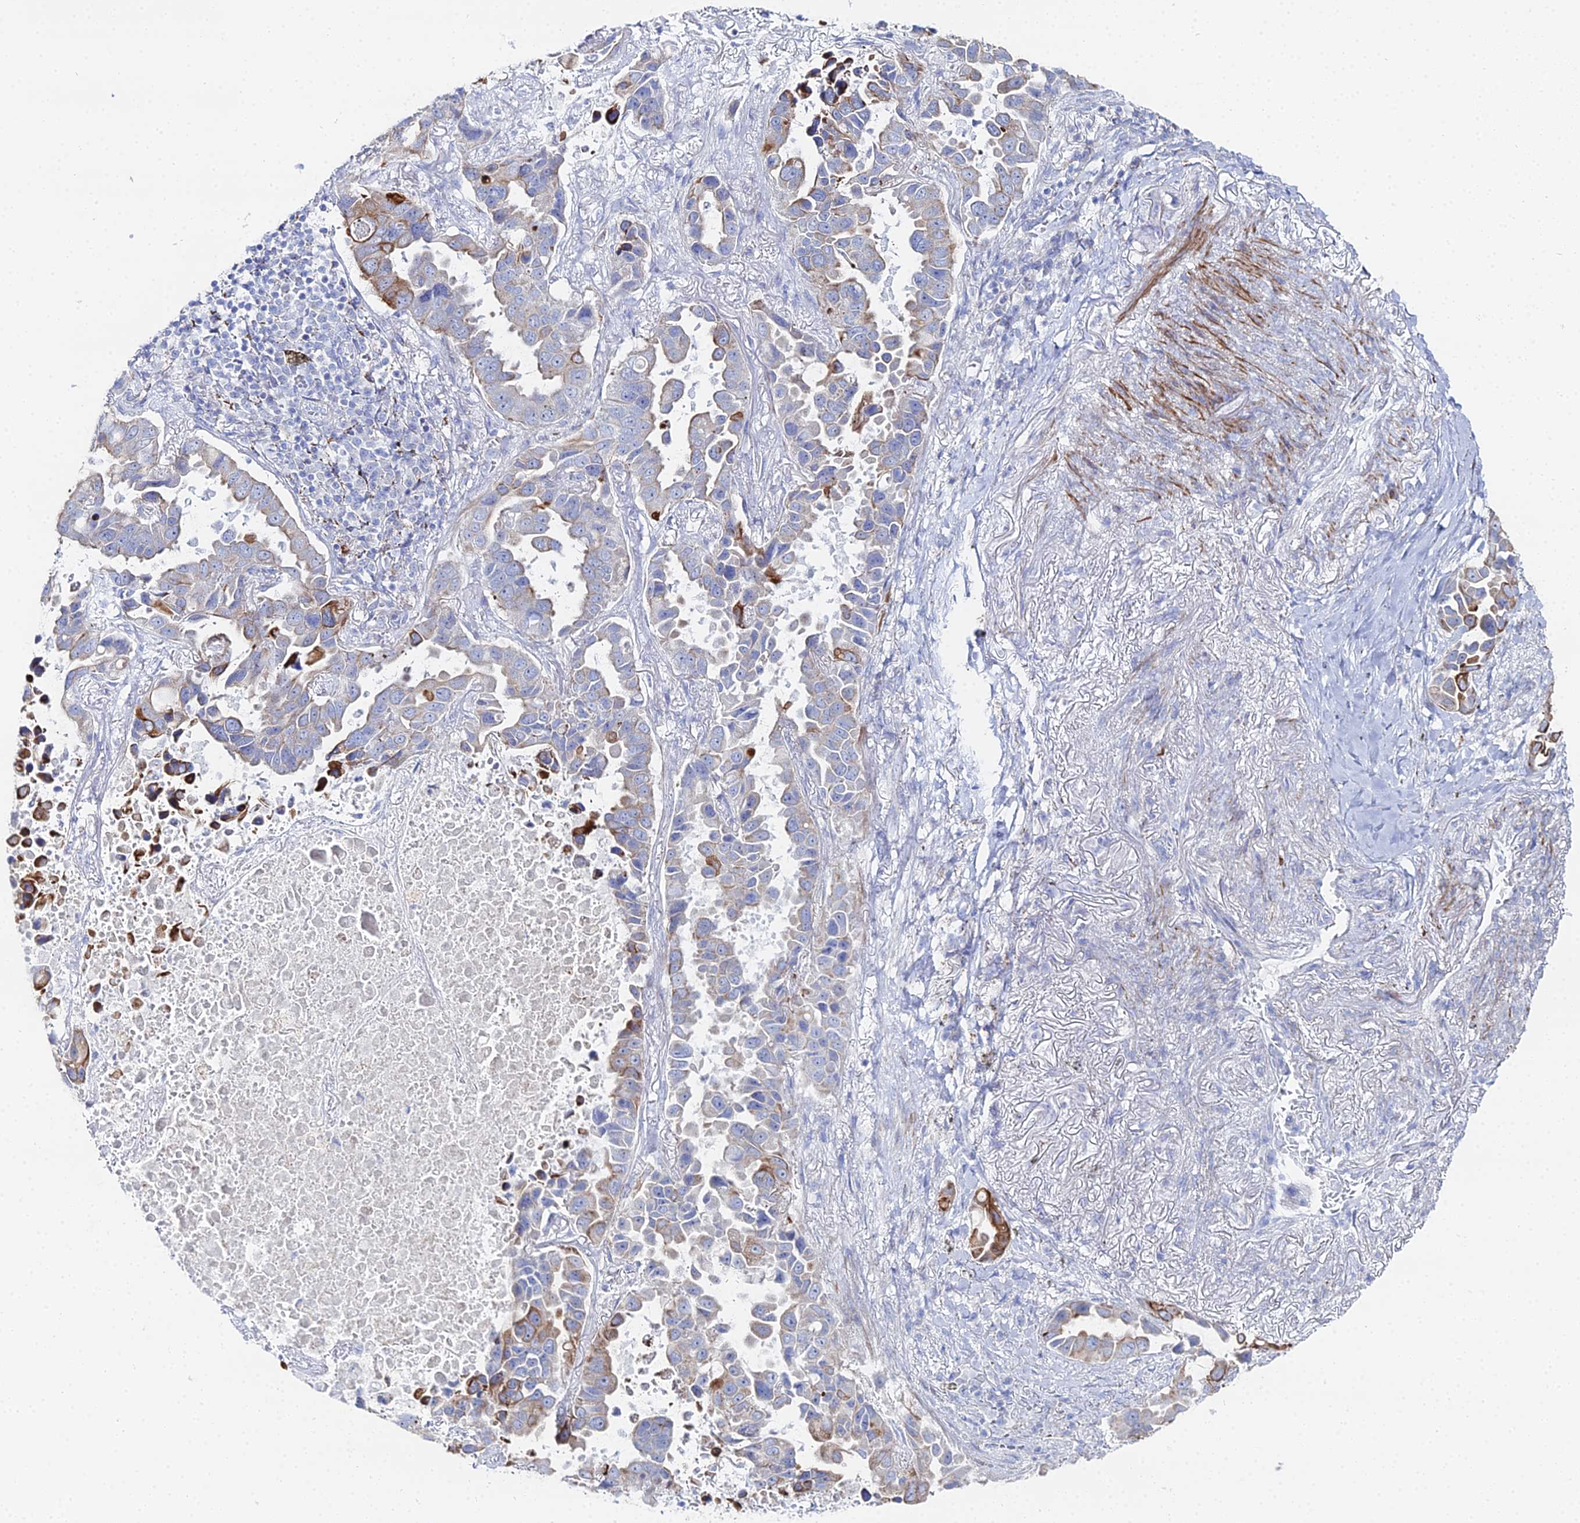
{"staining": {"intensity": "strong", "quantity": "<25%", "location": "cytoplasmic/membranous"}, "tissue": "lung cancer", "cell_type": "Tumor cells", "image_type": "cancer", "snomed": [{"axis": "morphology", "description": "Adenocarcinoma, NOS"}, {"axis": "topography", "description": "Lung"}], "caption": "A high-resolution photomicrograph shows immunohistochemistry staining of lung cancer, which exhibits strong cytoplasmic/membranous positivity in about <25% of tumor cells.", "gene": "DHX34", "patient": {"sex": "male", "age": 64}}